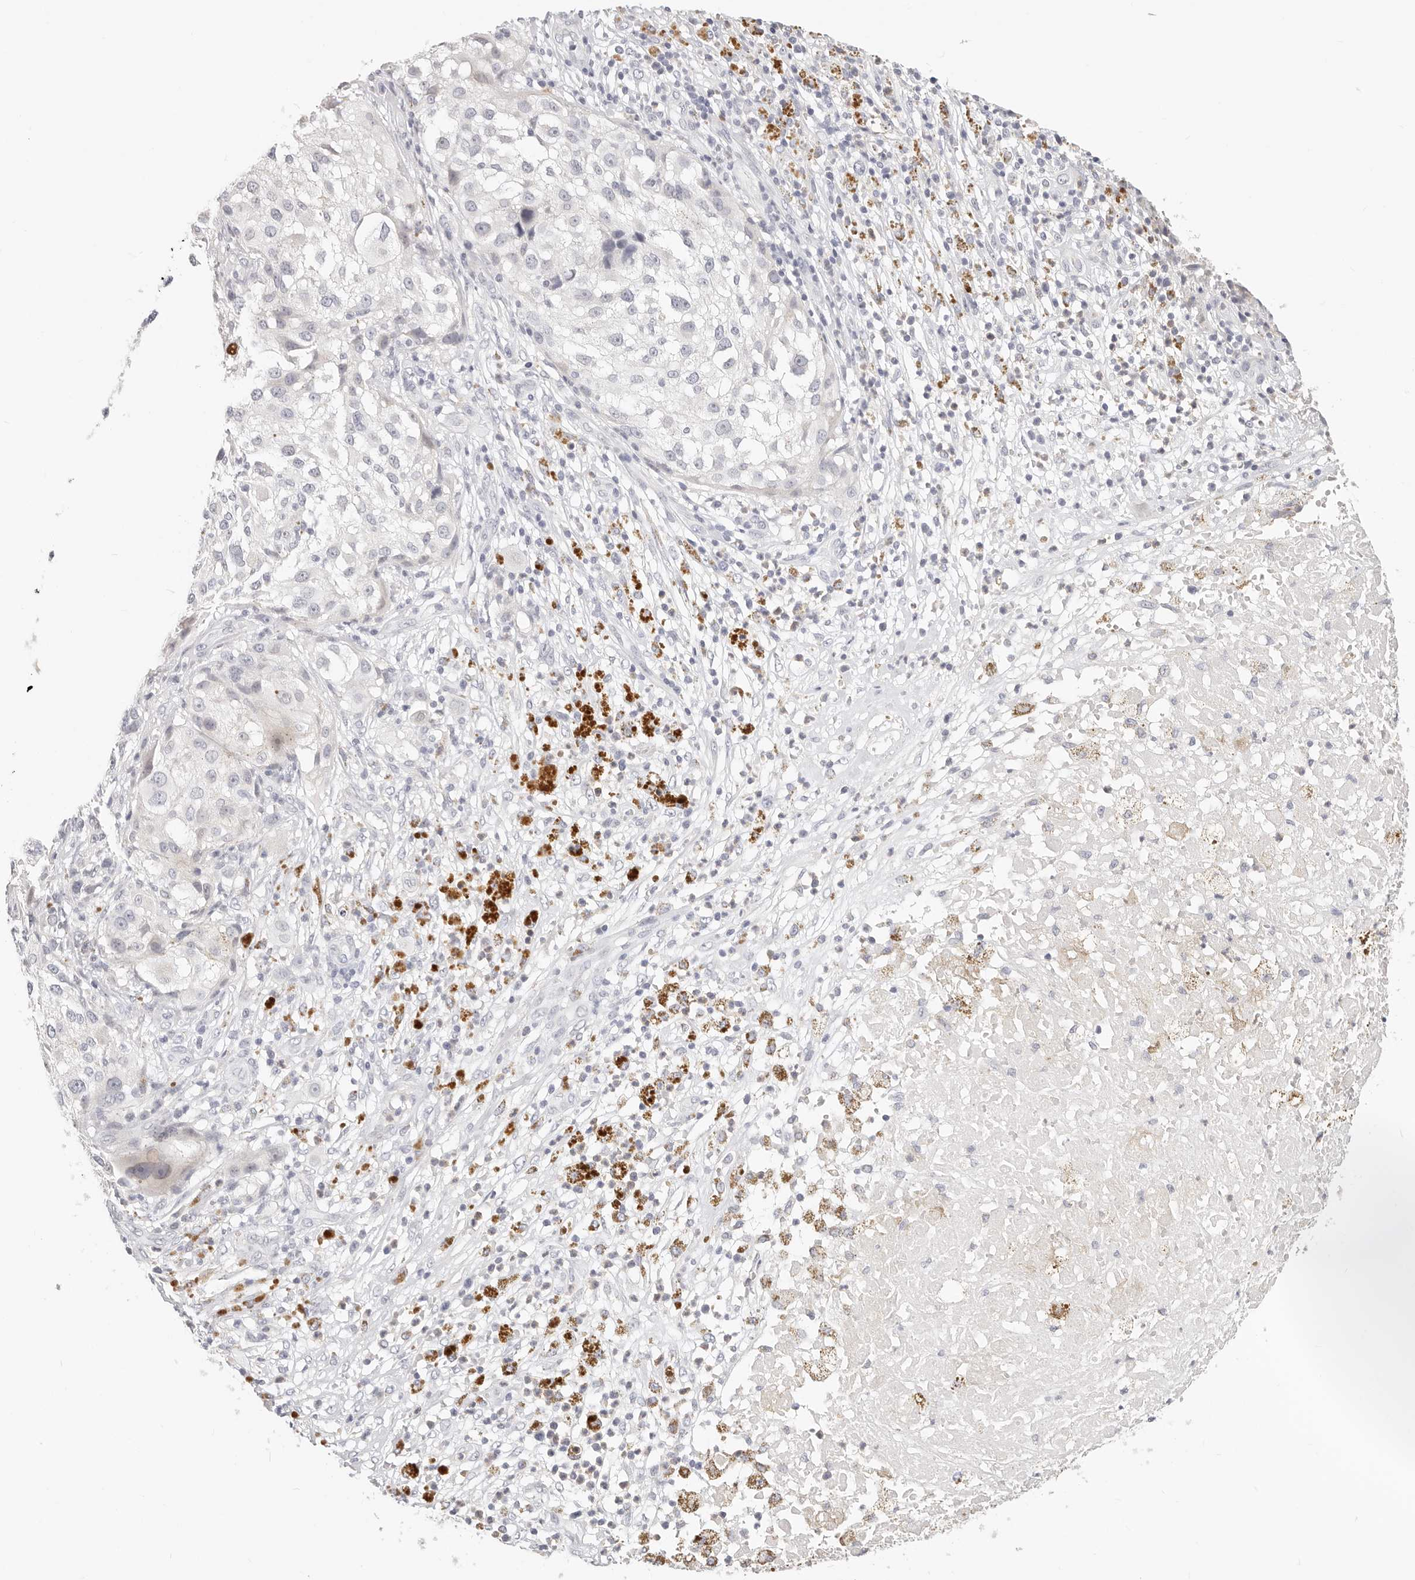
{"staining": {"intensity": "negative", "quantity": "none", "location": "none"}, "tissue": "melanoma", "cell_type": "Tumor cells", "image_type": "cancer", "snomed": [{"axis": "morphology", "description": "Necrosis, NOS"}, {"axis": "morphology", "description": "Malignant melanoma, NOS"}, {"axis": "topography", "description": "Skin"}], "caption": "Photomicrograph shows no significant protein positivity in tumor cells of malignant melanoma.", "gene": "ASCL1", "patient": {"sex": "female", "age": 87}}